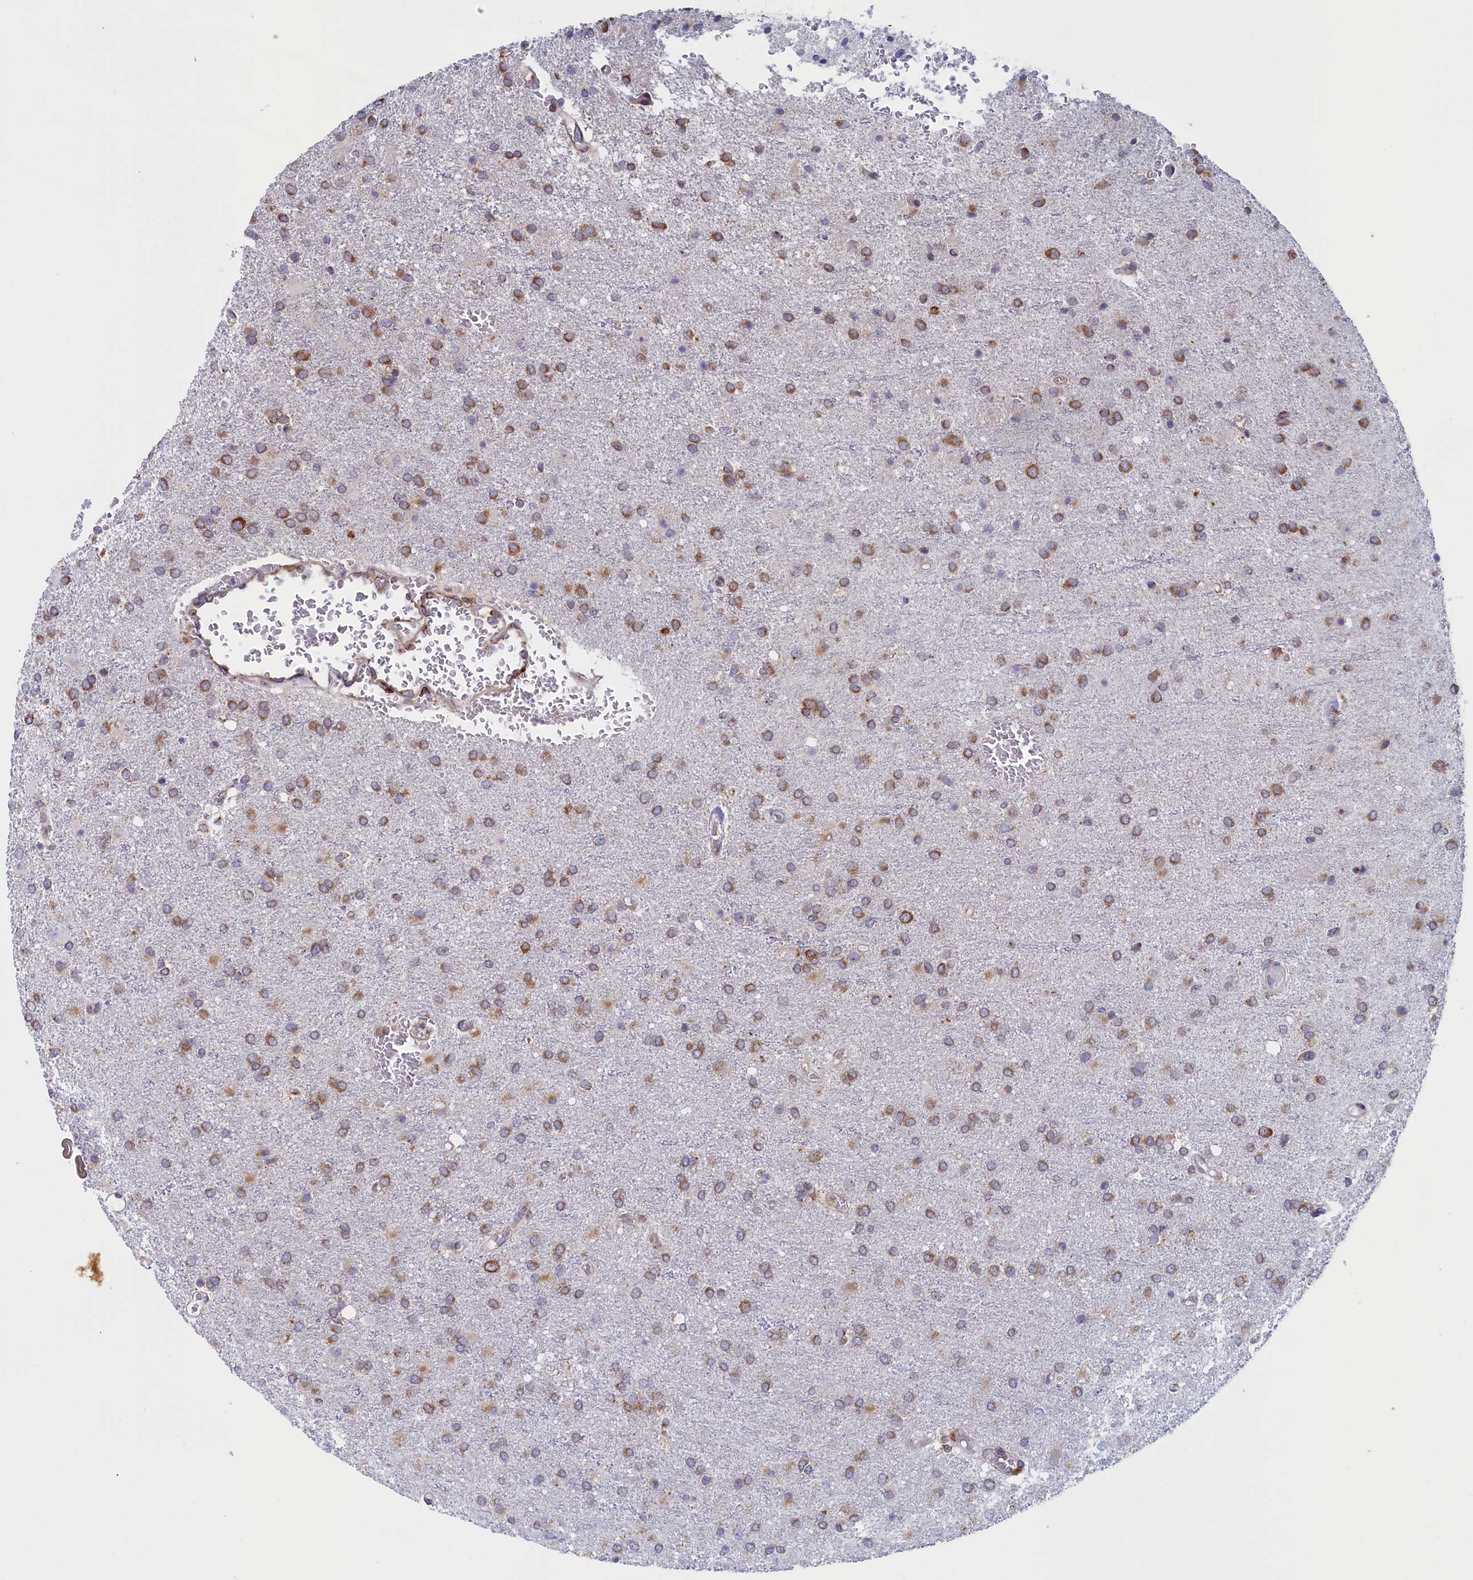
{"staining": {"intensity": "moderate", "quantity": ">75%", "location": "cytoplasmic/membranous"}, "tissue": "glioma", "cell_type": "Tumor cells", "image_type": "cancer", "snomed": [{"axis": "morphology", "description": "Glioma, malignant, High grade"}, {"axis": "topography", "description": "Brain"}], "caption": "A micrograph showing moderate cytoplasmic/membranous positivity in approximately >75% of tumor cells in malignant high-grade glioma, as visualized by brown immunohistochemical staining.", "gene": "CCDC68", "patient": {"sex": "female", "age": 74}}